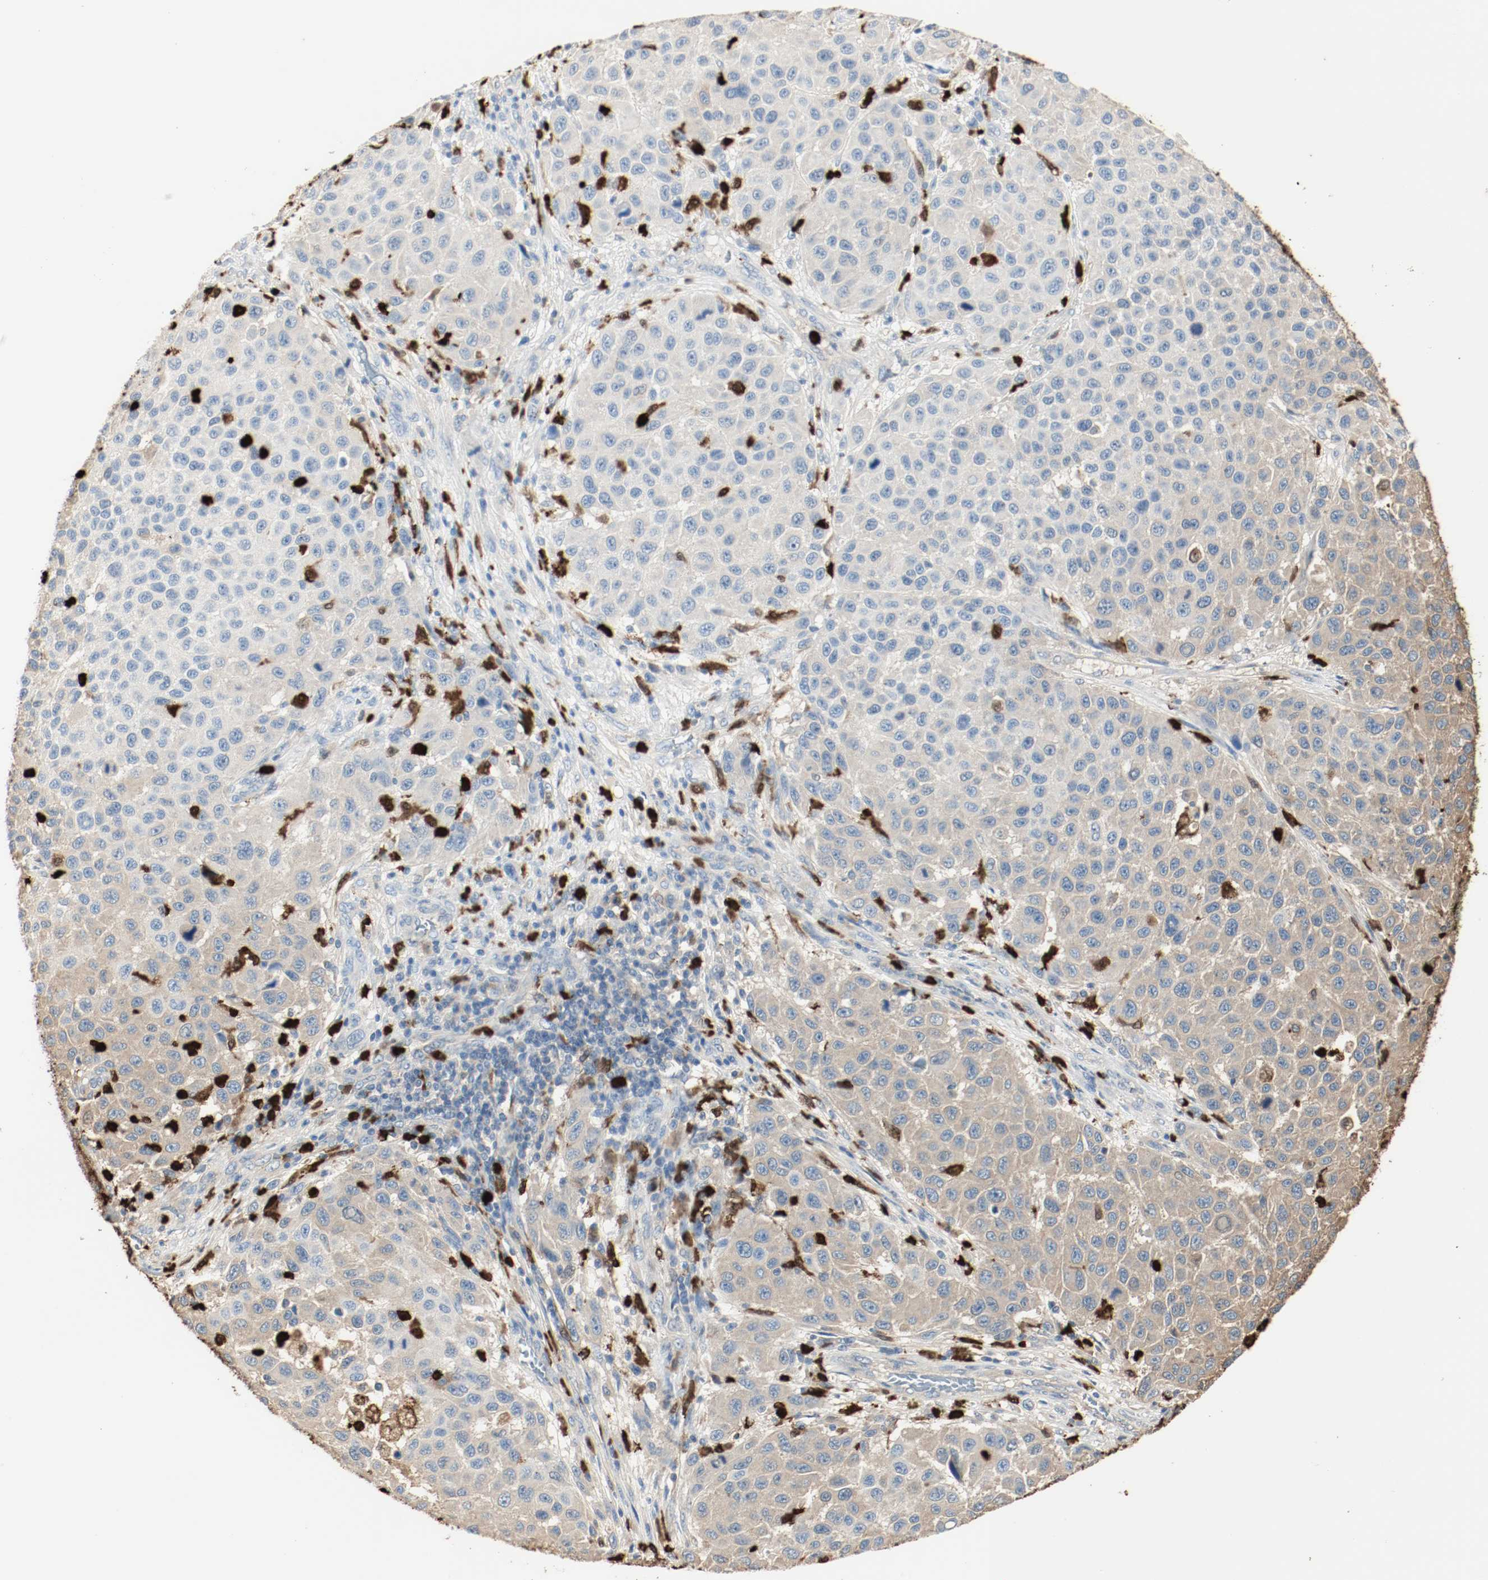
{"staining": {"intensity": "weak", "quantity": "25%-75%", "location": "cytoplasmic/membranous"}, "tissue": "melanoma", "cell_type": "Tumor cells", "image_type": "cancer", "snomed": [{"axis": "morphology", "description": "Malignant melanoma, Metastatic site"}, {"axis": "topography", "description": "Lymph node"}], "caption": "High-power microscopy captured an immunohistochemistry (IHC) micrograph of melanoma, revealing weak cytoplasmic/membranous positivity in about 25%-75% of tumor cells.", "gene": "S100A9", "patient": {"sex": "male", "age": 61}}